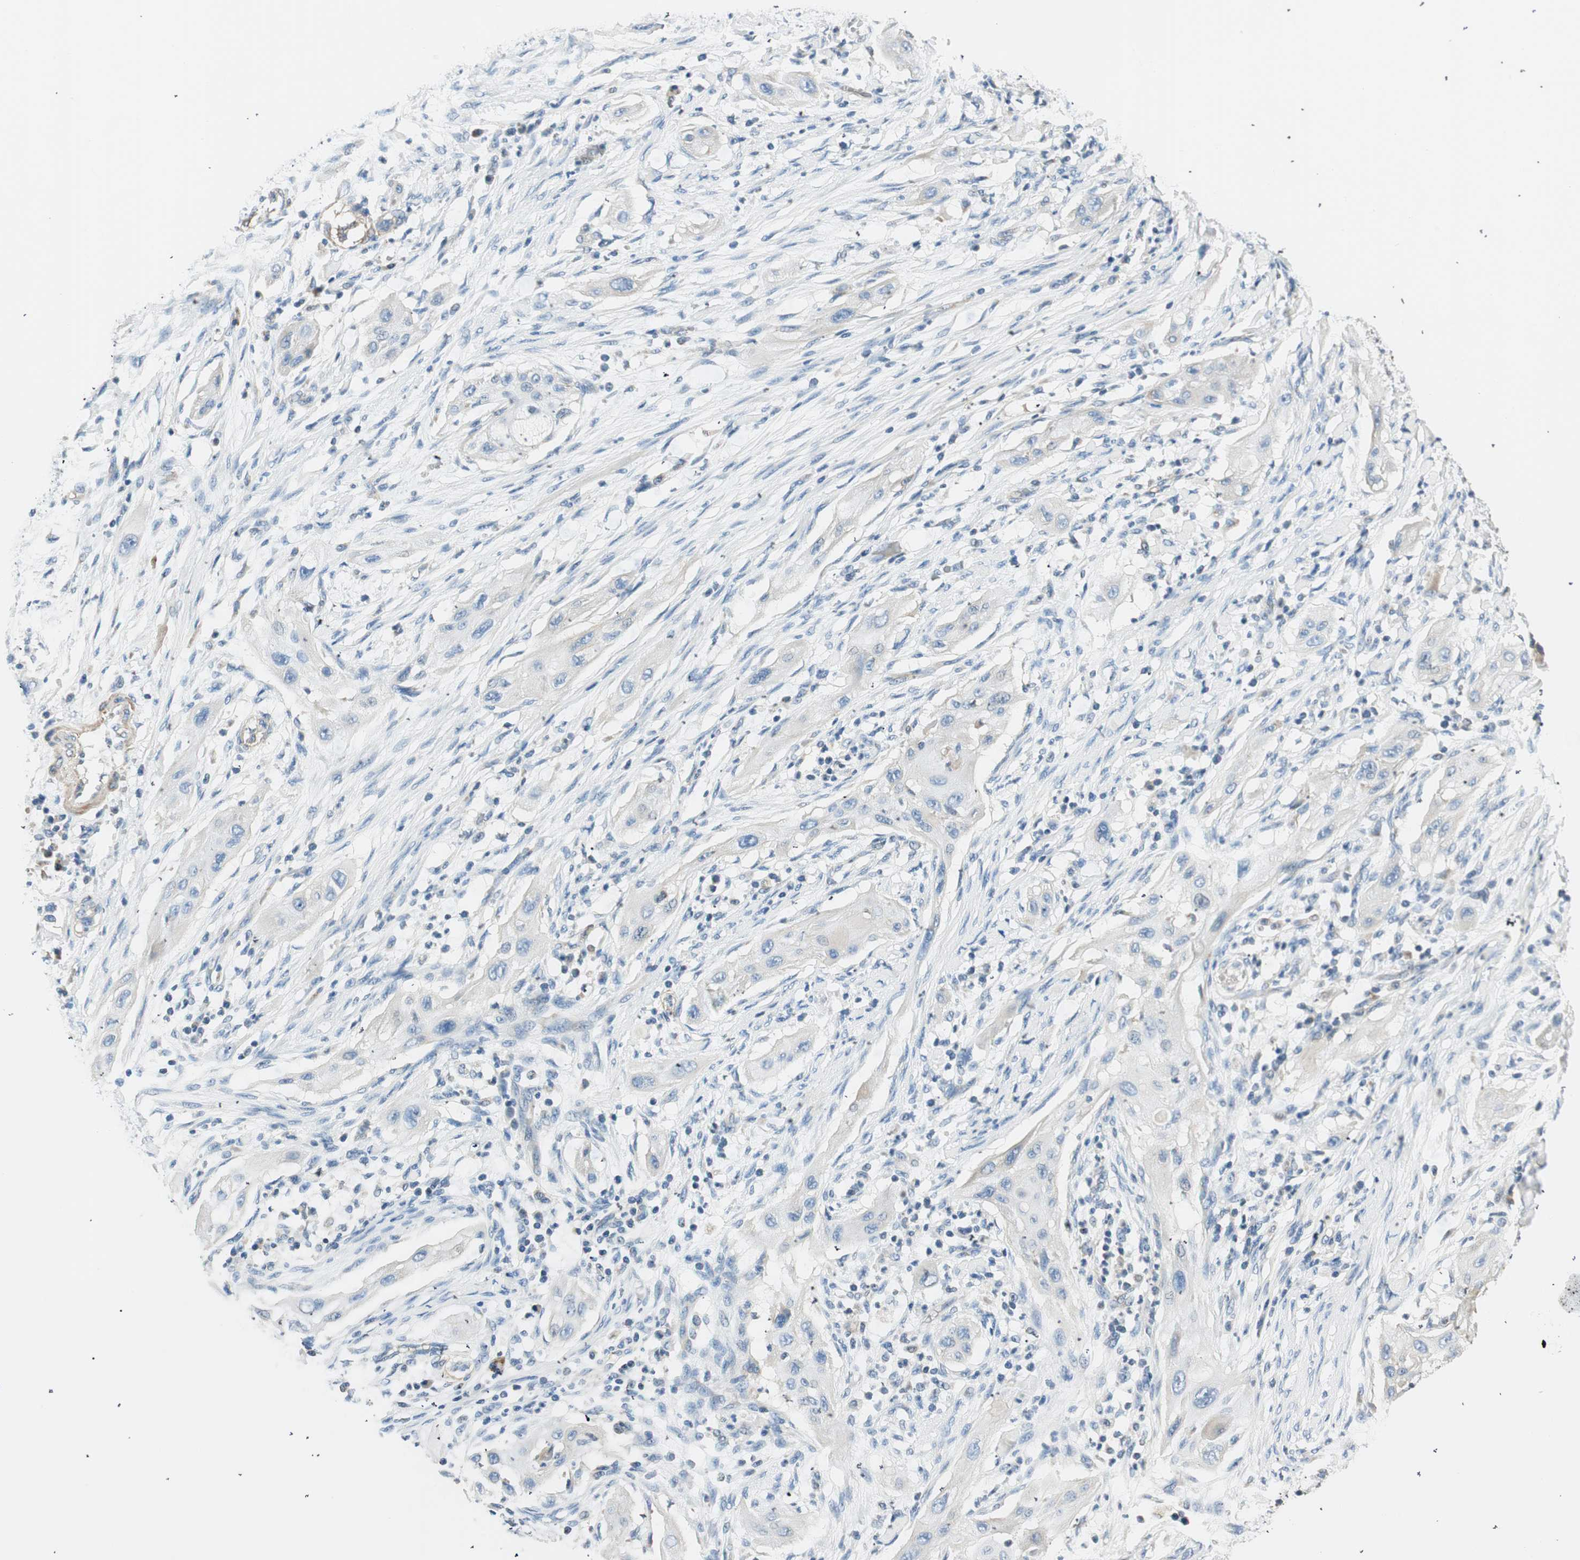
{"staining": {"intensity": "negative", "quantity": "none", "location": "none"}, "tissue": "lung cancer", "cell_type": "Tumor cells", "image_type": "cancer", "snomed": [{"axis": "morphology", "description": "Squamous cell carcinoma, NOS"}, {"axis": "topography", "description": "Lung"}], "caption": "Tumor cells are negative for brown protein staining in squamous cell carcinoma (lung).", "gene": "RORB", "patient": {"sex": "female", "age": 47}}